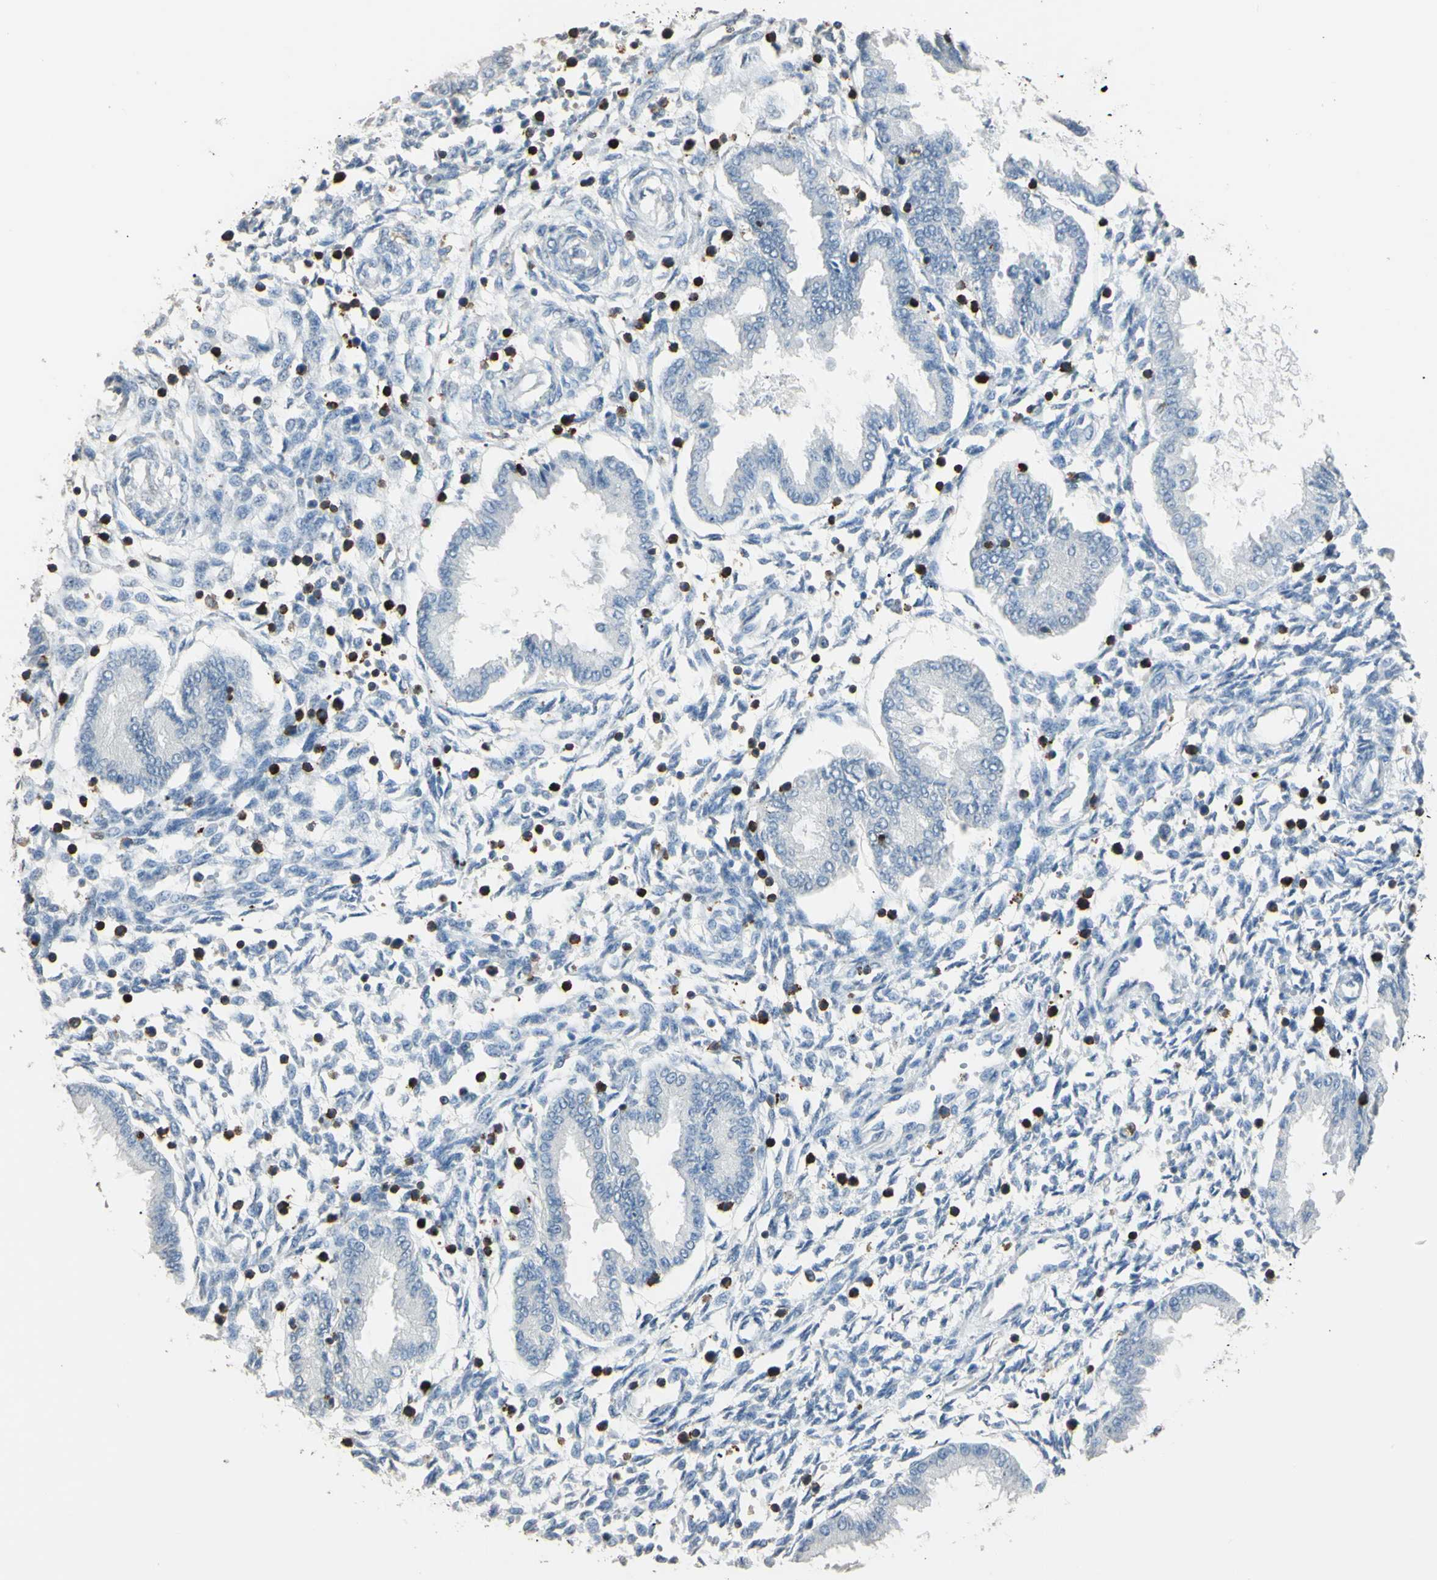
{"staining": {"intensity": "negative", "quantity": "none", "location": "none"}, "tissue": "endometrium", "cell_type": "Cells in endometrial stroma", "image_type": "normal", "snomed": [{"axis": "morphology", "description": "Normal tissue, NOS"}, {"axis": "topography", "description": "Endometrium"}], "caption": "Immunohistochemical staining of benign endometrium reveals no significant positivity in cells in endometrial stroma. (IHC, brightfield microscopy, high magnification).", "gene": "PSTPIP1", "patient": {"sex": "female", "age": 33}}